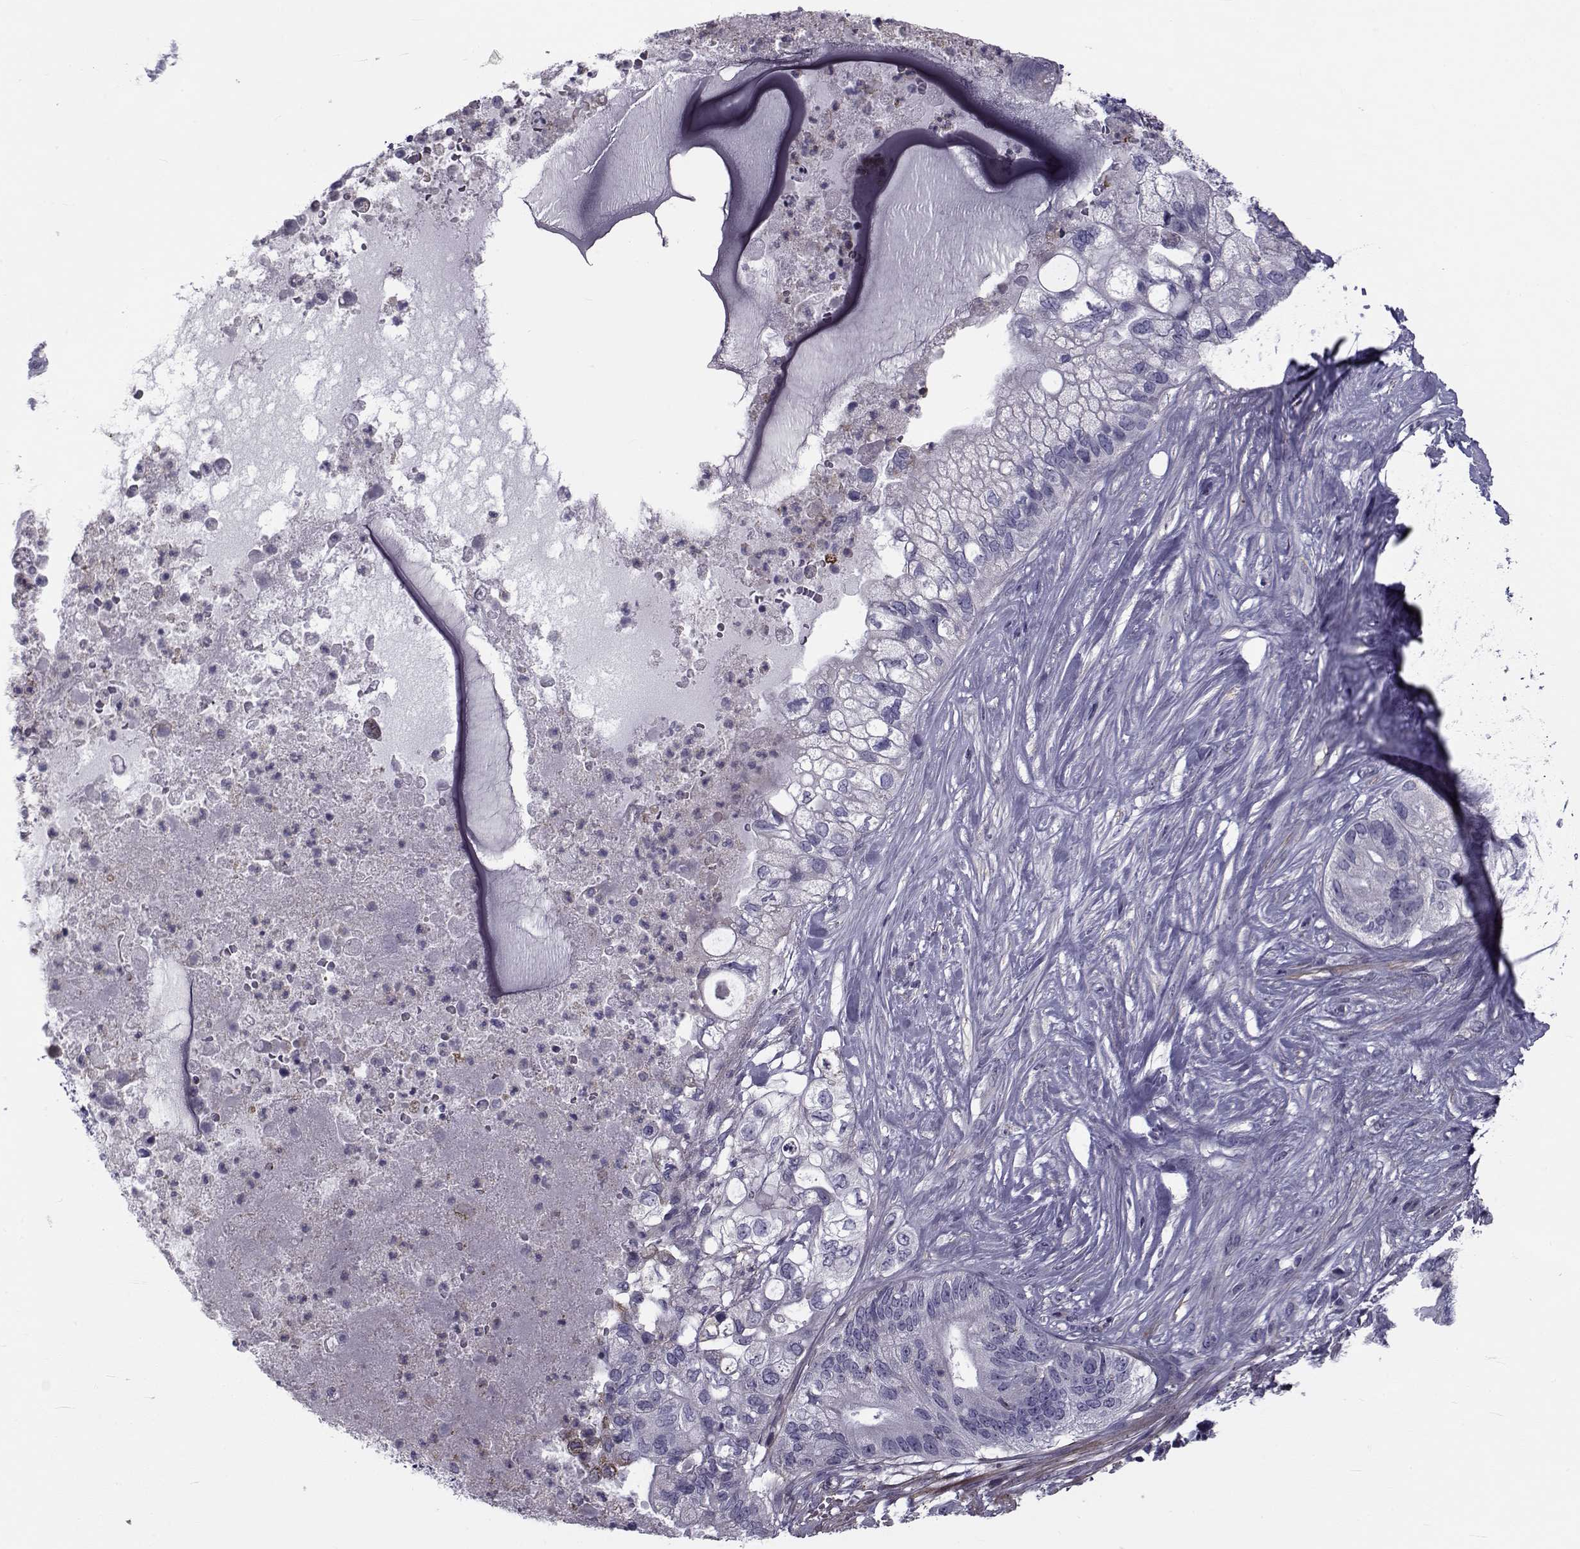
{"staining": {"intensity": "negative", "quantity": "none", "location": "none"}, "tissue": "pancreatic cancer", "cell_type": "Tumor cells", "image_type": "cancer", "snomed": [{"axis": "morphology", "description": "Adenocarcinoma, NOS"}, {"axis": "topography", "description": "Pancreas"}], "caption": "Human pancreatic adenocarcinoma stained for a protein using immunohistochemistry demonstrates no expression in tumor cells.", "gene": "LRRC27", "patient": {"sex": "female", "age": 72}}